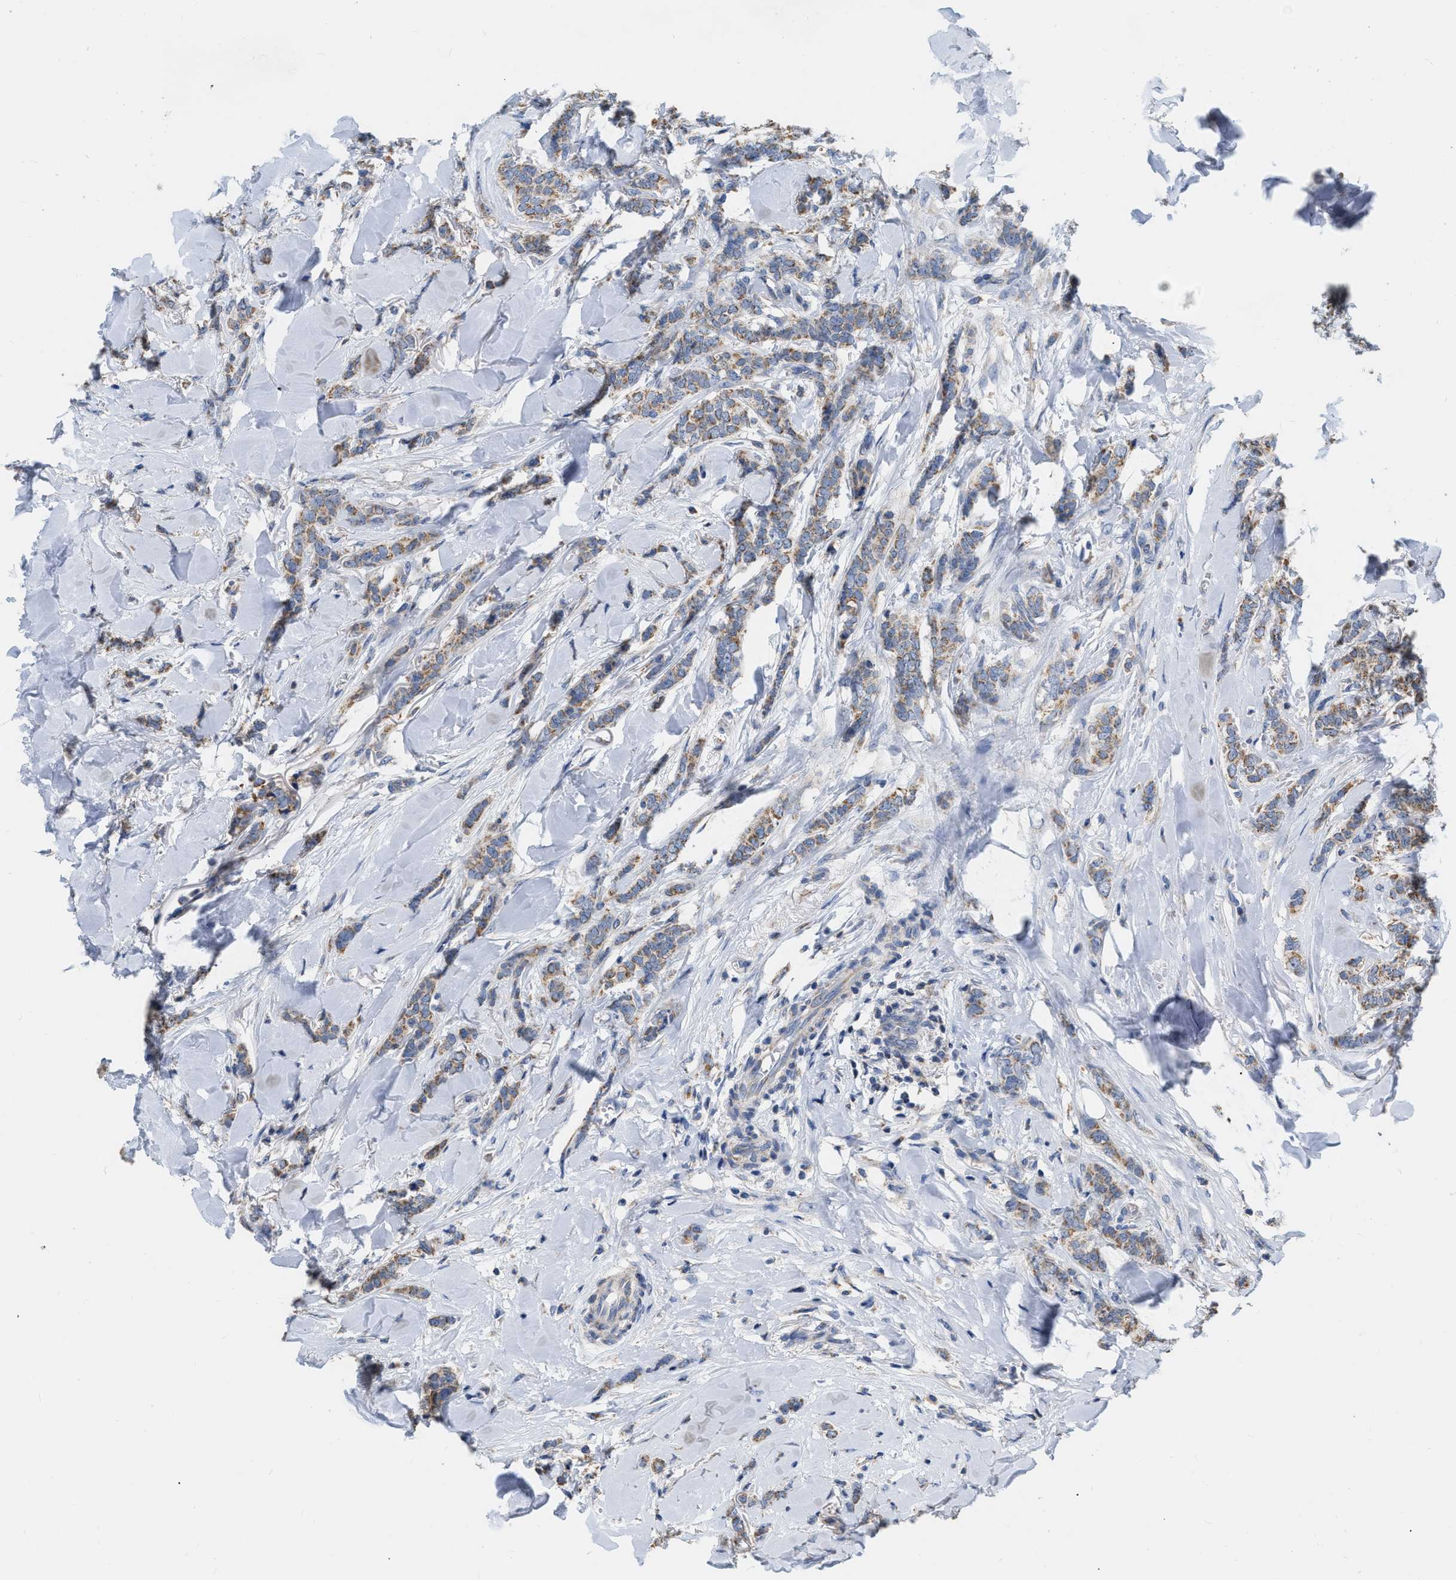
{"staining": {"intensity": "moderate", "quantity": "25%-75%", "location": "cytoplasmic/membranous"}, "tissue": "breast cancer", "cell_type": "Tumor cells", "image_type": "cancer", "snomed": [{"axis": "morphology", "description": "Lobular carcinoma"}, {"axis": "topography", "description": "Skin"}, {"axis": "topography", "description": "Breast"}], "caption": "Immunohistochemistry (IHC) histopathology image of breast cancer (lobular carcinoma) stained for a protein (brown), which exhibits medium levels of moderate cytoplasmic/membranous expression in about 25%-75% of tumor cells.", "gene": "DDX56", "patient": {"sex": "female", "age": 46}}